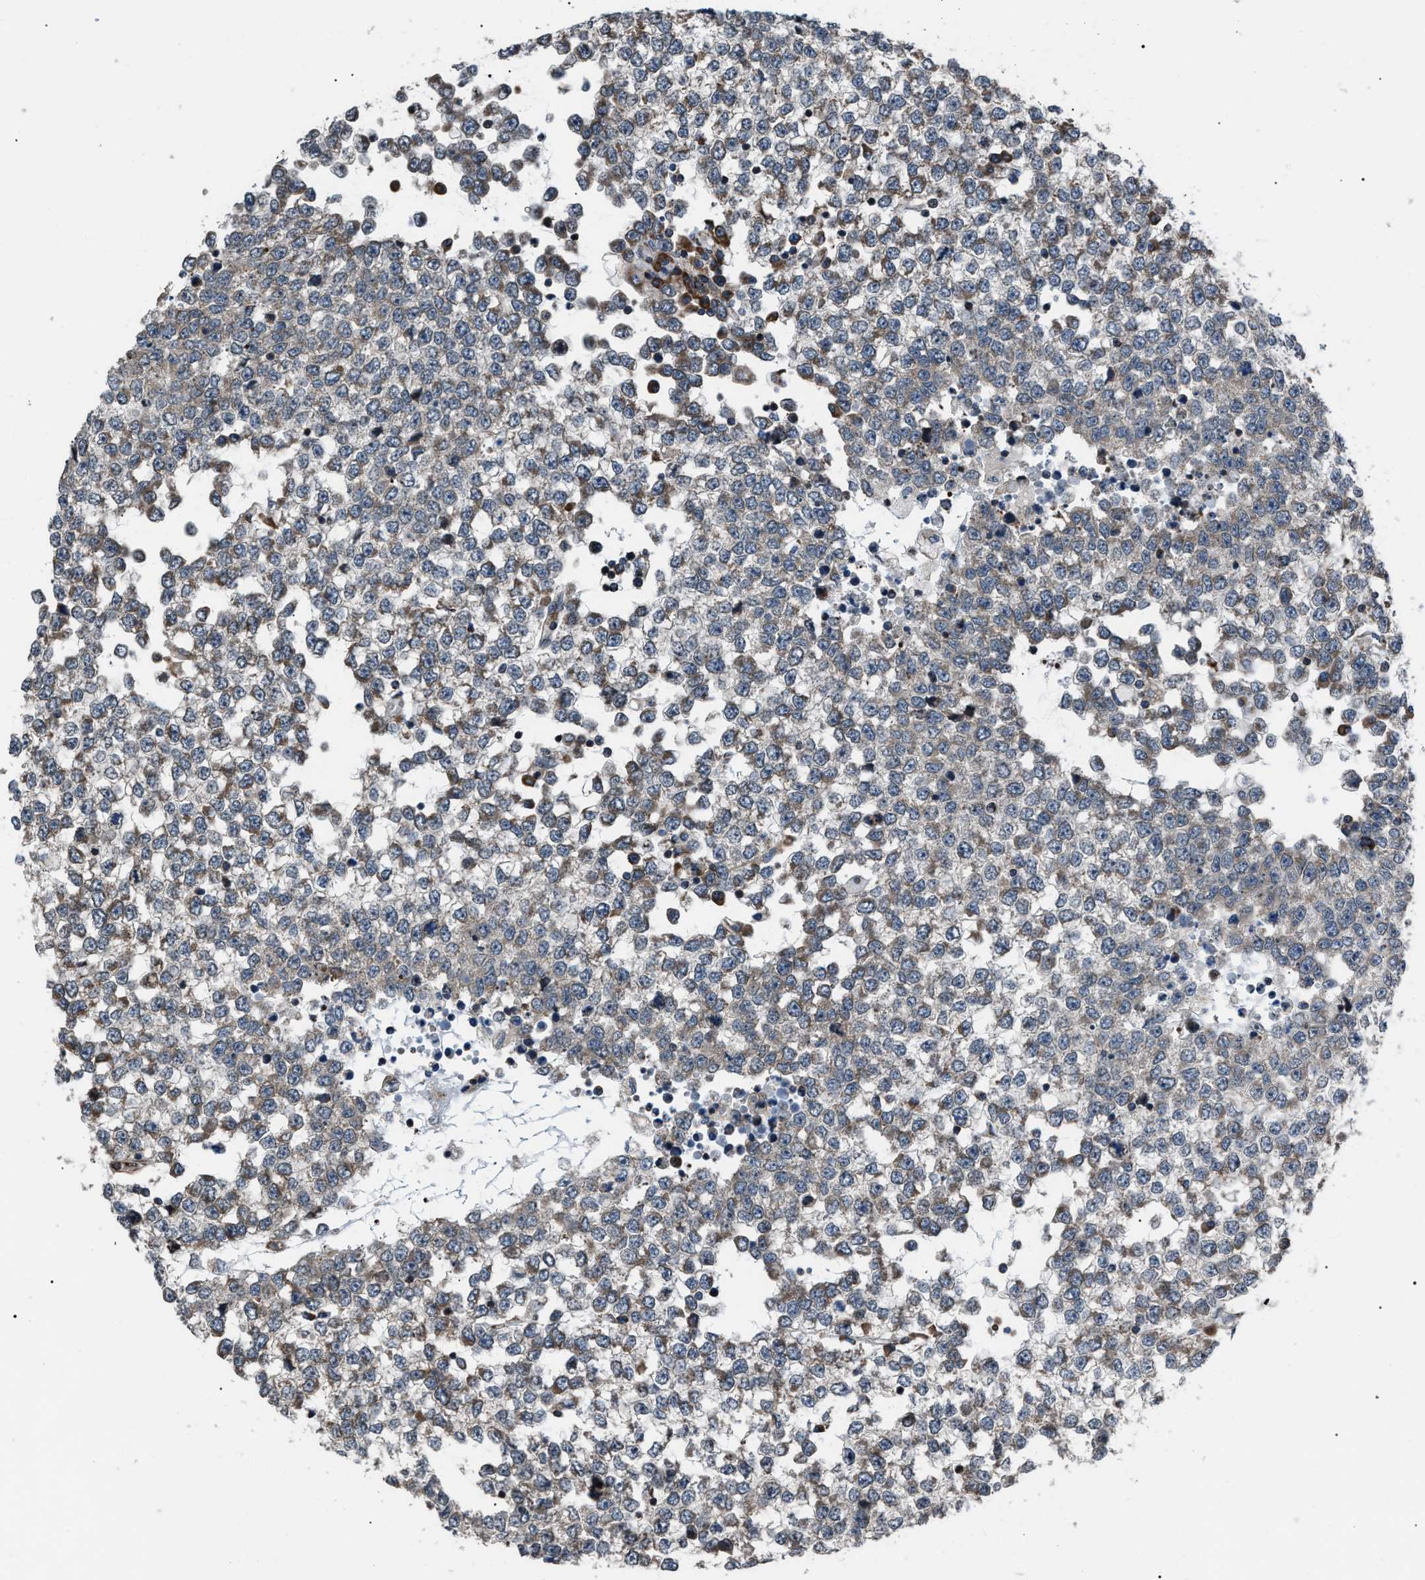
{"staining": {"intensity": "moderate", "quantity": "<25%", "location": "cytoplasmic/membranous"}, "tissue": "testis cancer", "cell_type": "Tumor cells", "image_type": "cancer", "snomed": [{"axis": "morphology", "description": "Seminoma, NOS"}, {"axis": "topography", "description": "Testis"}], "caption": "This histopathology image shows immunohistochemistry staining of seminoma (testis), with low moderate cytoplasmic/membranous expression in about <25% of tumor cells.", "gene": "AGO2", "patient": {"sex": "male", "age": 65}}